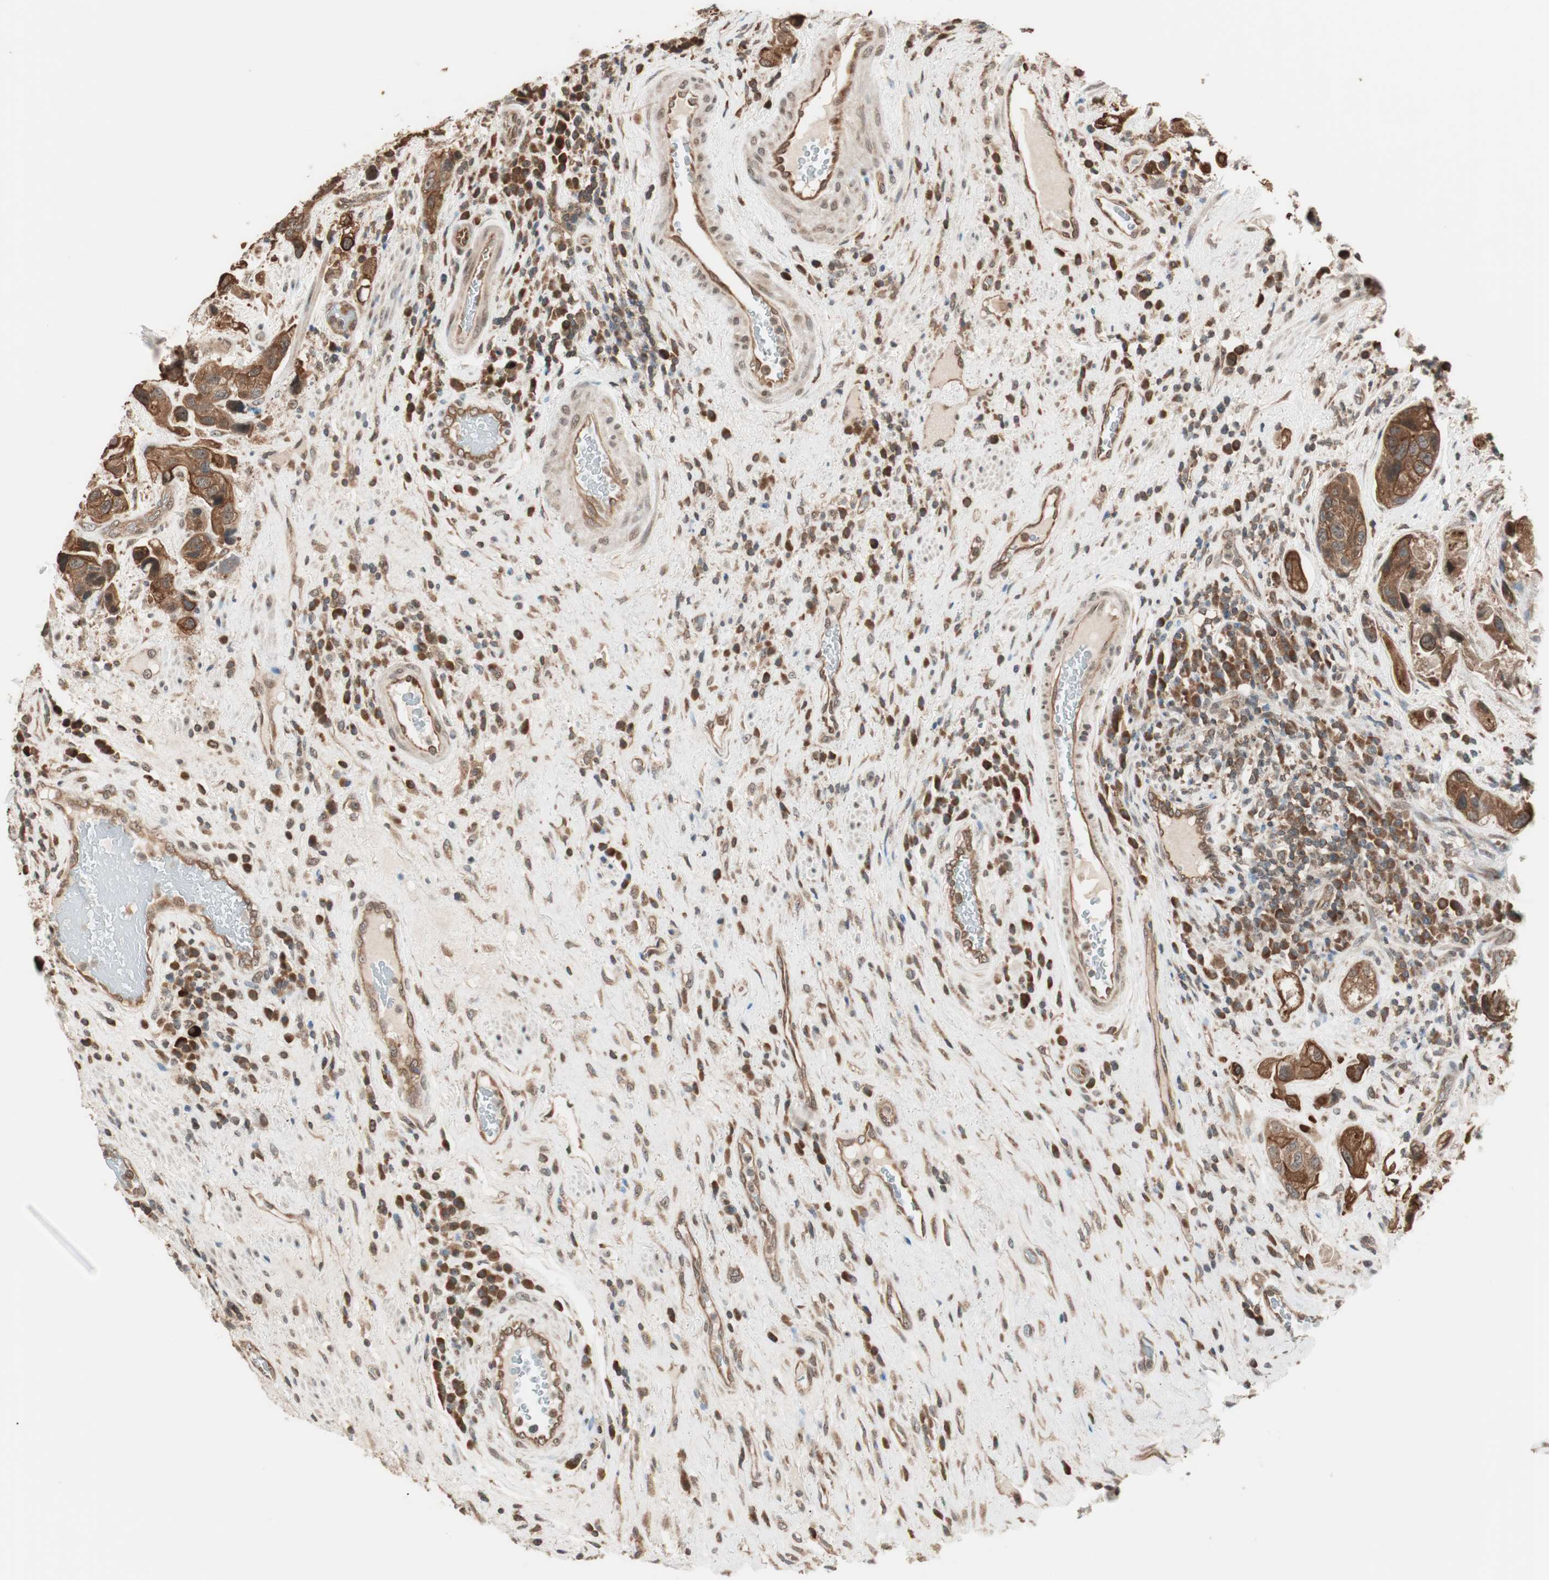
{"staining": {"intensity": "strong", "quantity": ">75%", "location": "cytoplasmic/membranous"}, "tissue": "urothelial cancer", "cell_type": "Tumor cells", "image_type": "cancer", "snomed": [{"axis": "morphology", "description": "Urothelial carcinoma, High grade"}, {"axis": "topography", "description": "Urinary bladder"}], "caption": "High-grade urothelial carcinoma tissue reveals strong cytoplasmic/membranous positivity in approximately >75% of tumor cells", "gene": "FBXO5", "patient": {"sex": "female", "age": 64}}